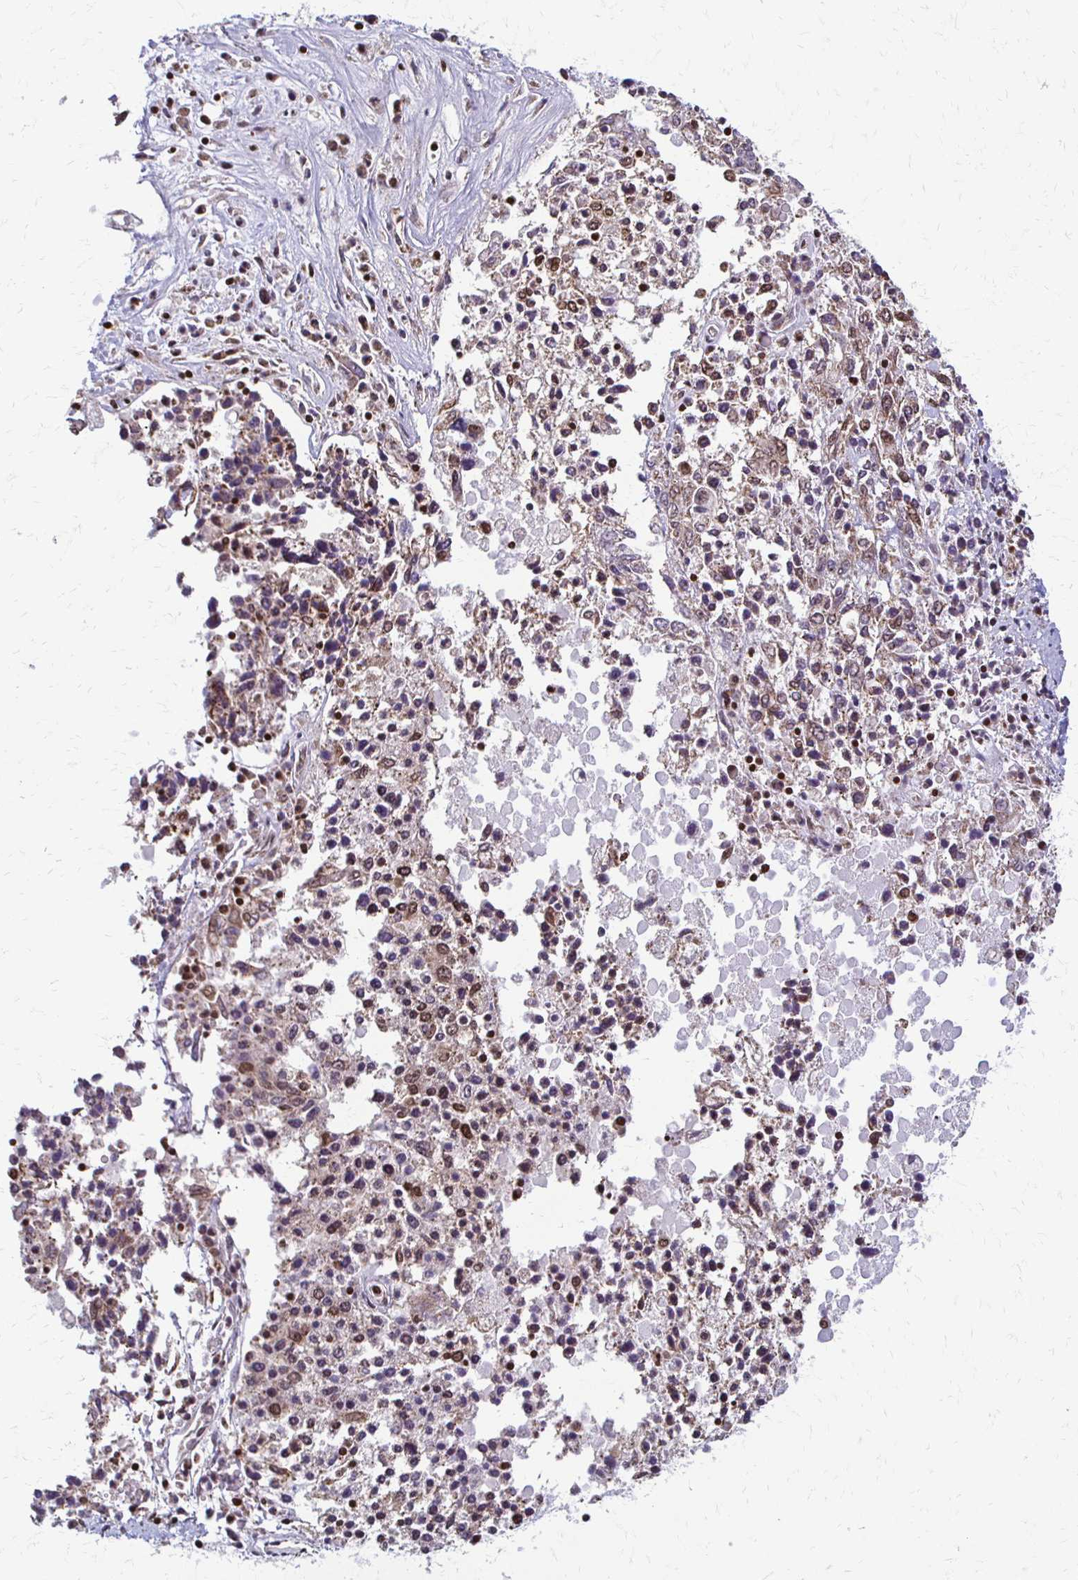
{"staining": {"intensity": "moderate", "quantity": "25%-75%", "location": "nuclear"}, "tissue": "ovarian cancer", "cell_type": "Tumor cells", "image_type": "cancer", "snomed": [{"axis": "morphology", "description": "Carcinoma, endometroid"}, {"axis": "topography", "description": "Ovary"}], "caption": "Approximately 25%-75% of tumor cells in human ovarian endometroid carcinoma reveal moderate nuclear protein expression as visualized by brown immunohistochemical staining.", "gene": "HOXA9", "patient": {"sex": "female", "age": 62}}